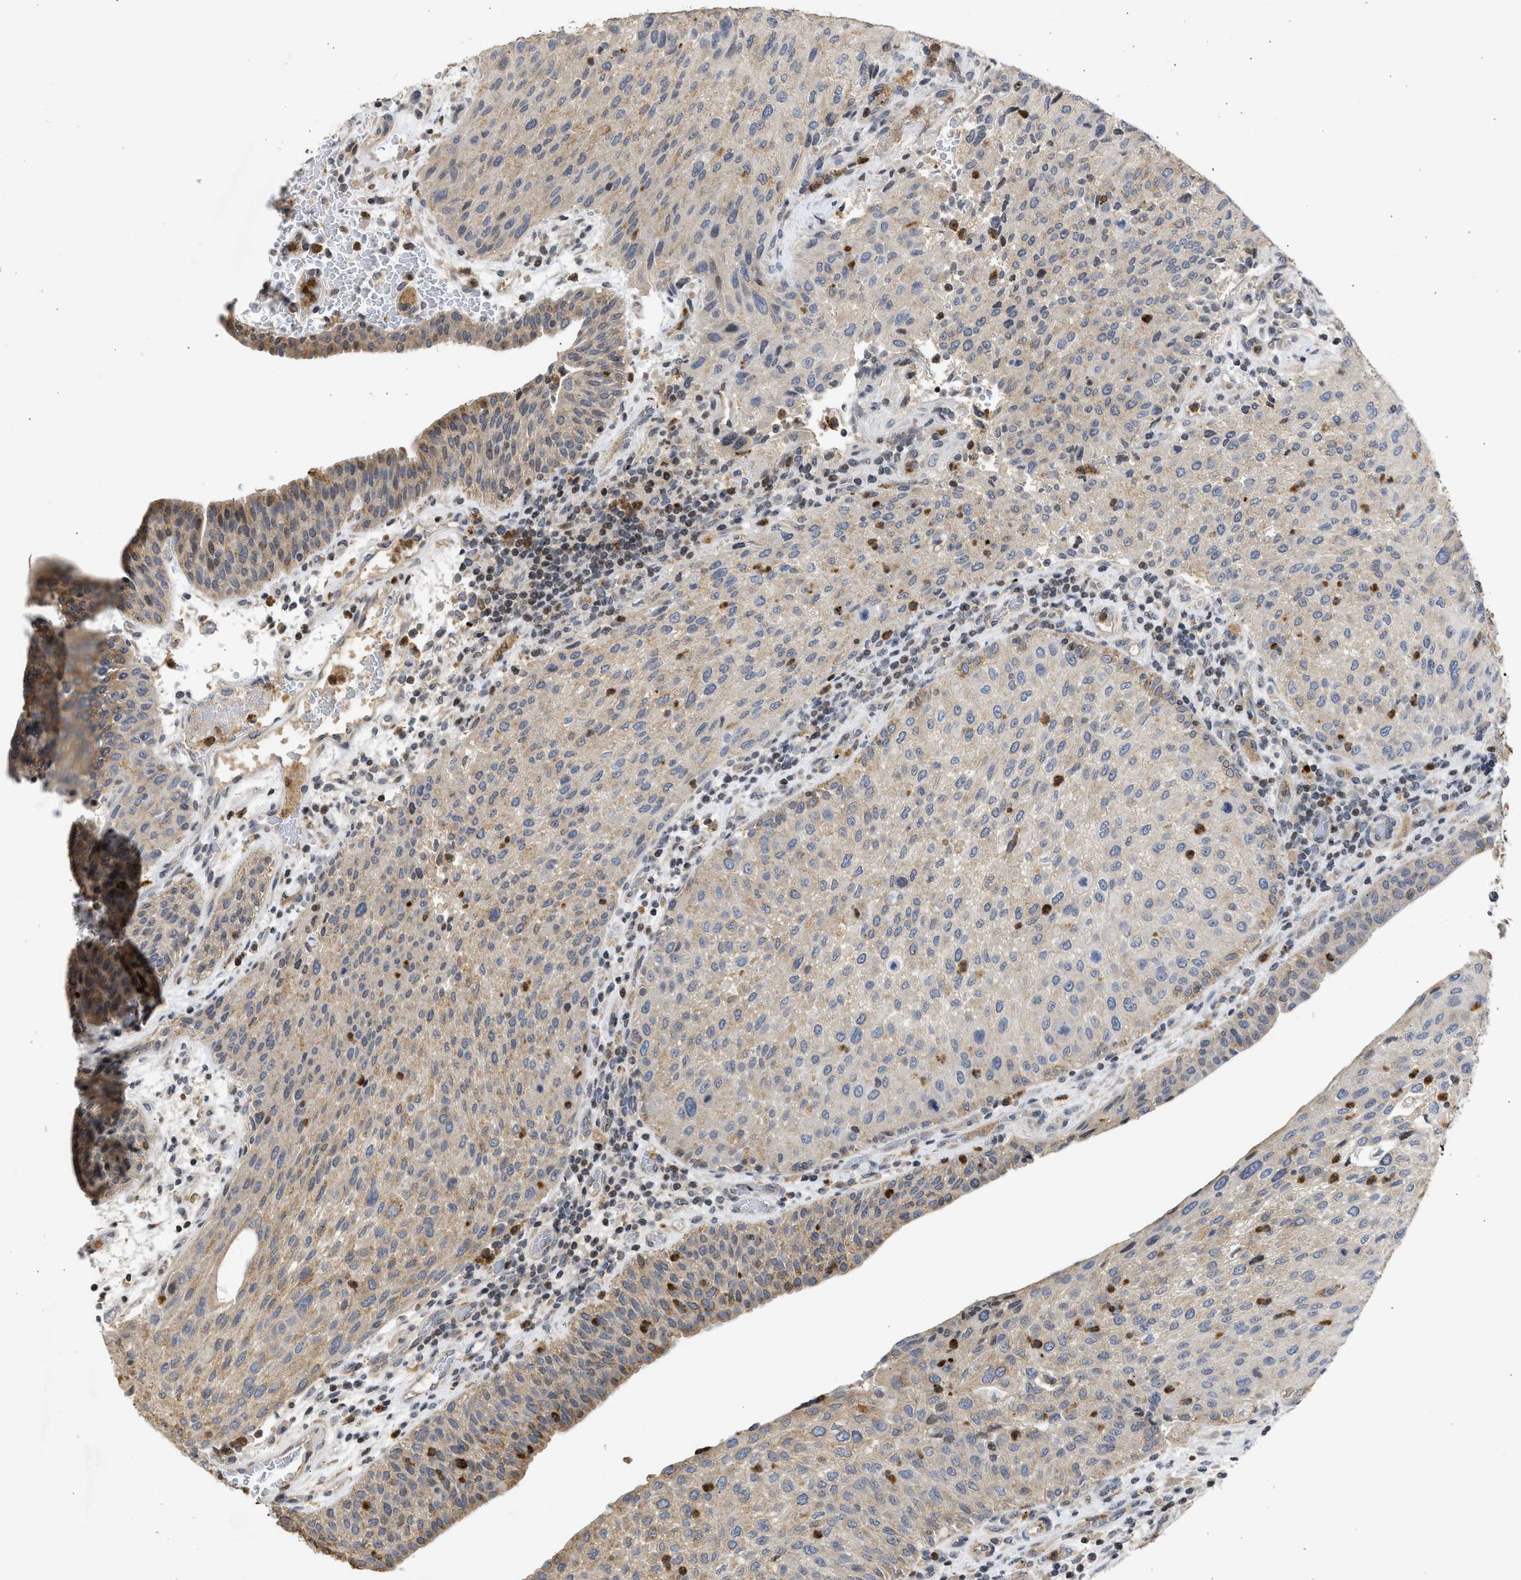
{"staining": {"intensity": "weak", "quantity": ">75%", "location": "cytoplasmic/membranous"}, "tissue": "urothelial cancer", "cell_type": "Tumor cells", "image_type": "cancer", "snomed": [{"axis": "morphology", "description": "Urothelial carcinoma, Low grade"}, {"axis": "morphology", "description": "Urothelial carcinoma, High grade"}, {"axis": "topography", "description": "Urinary bladder"}], "caption": "Tumor cells demonstrate low levels of weak cytoplasmic/membranous staining in about >75% of cells in human urothelial carcinoma (high-grade).", "gene": "ENSG00000142539", "patient": {"sex": "male", "age": 35}}